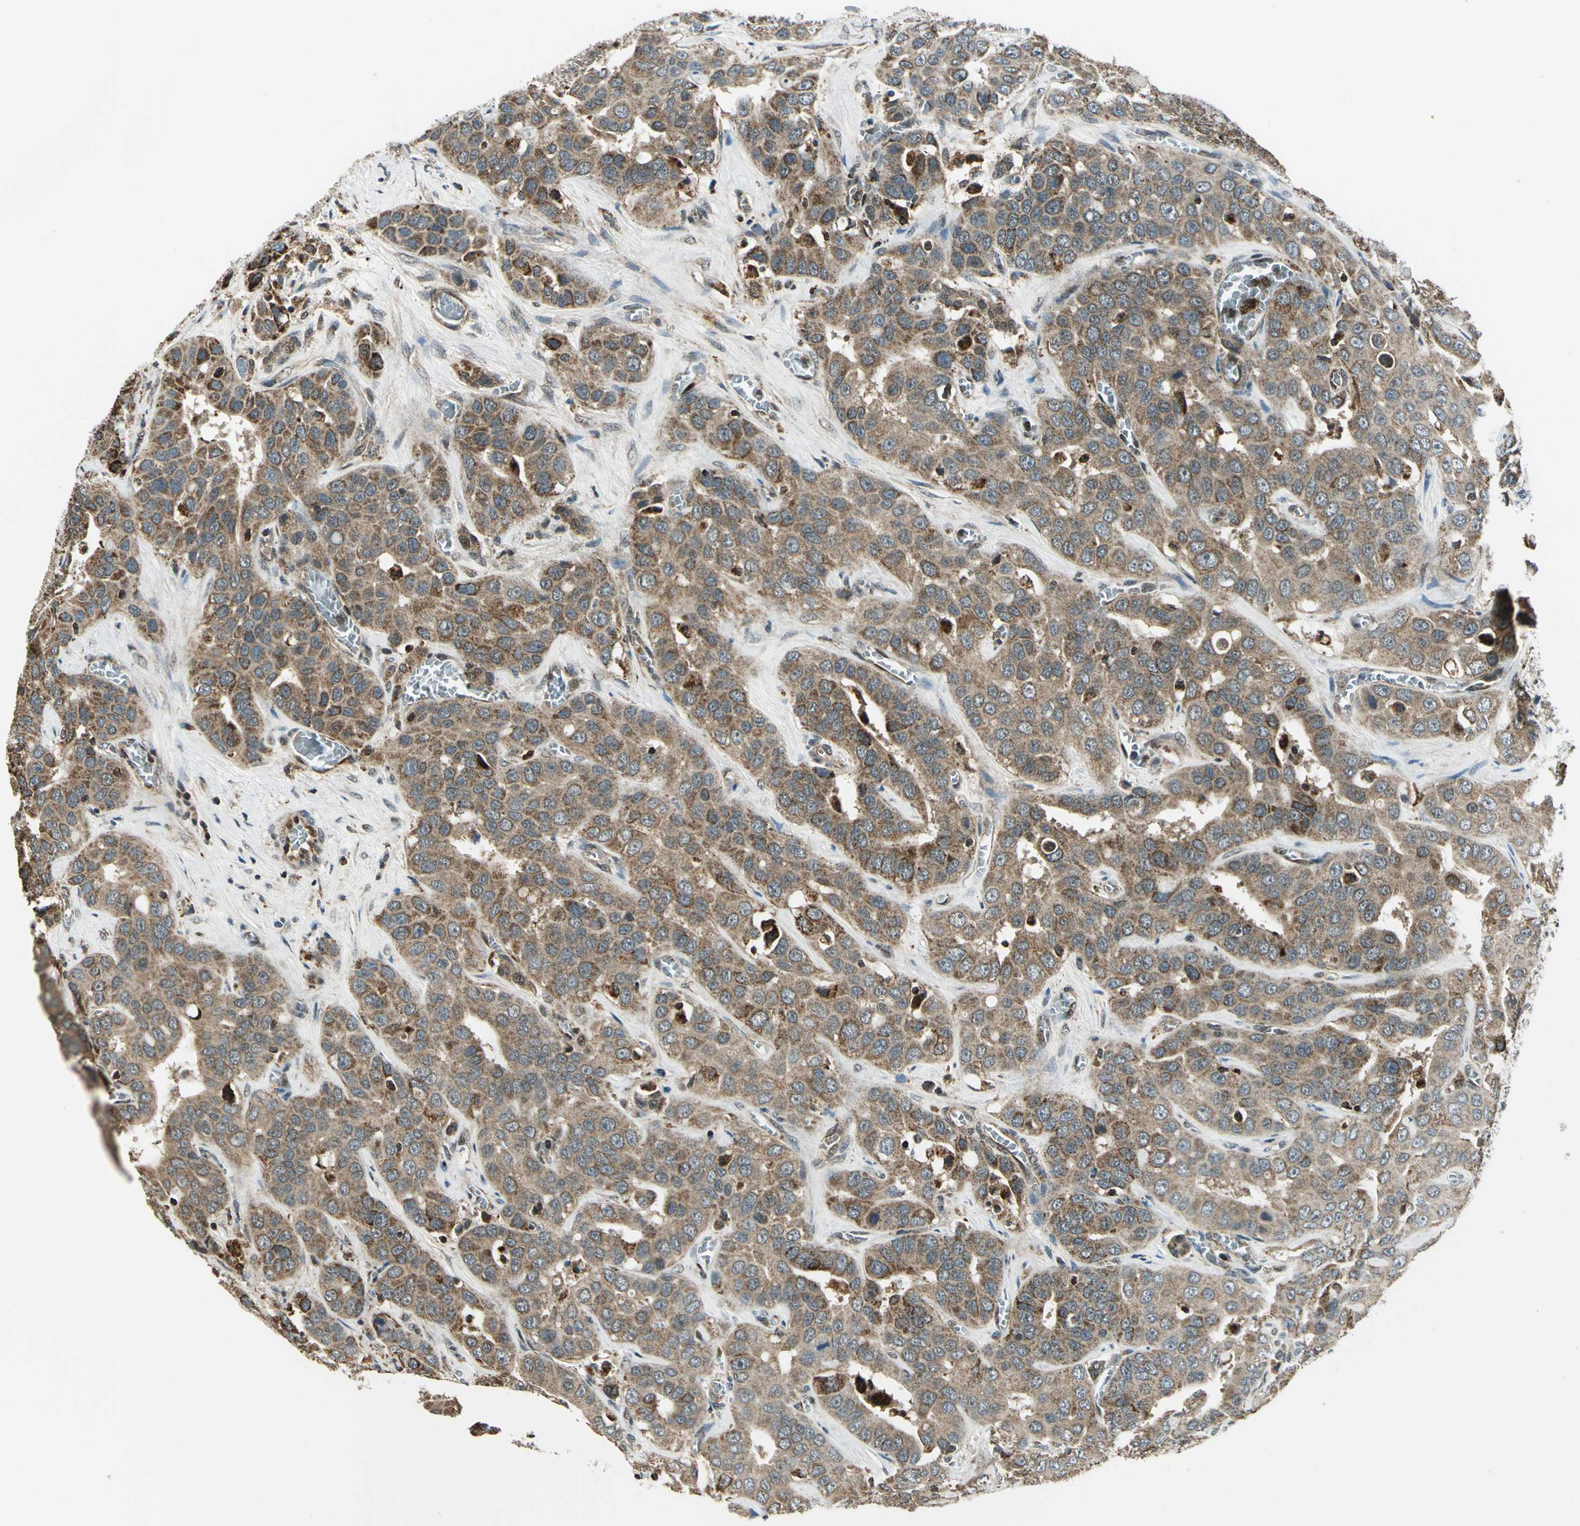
{"staining": {"intensity": "strong", "quantity": ">75%", "location": "cytoplasmic/membranous"}, "tissue": "liver cancer", "cell_type": "Tumor cells", "image_type": "cancer", "snomed": [{"axis": "morphology", "description": "Cholangiocarcinoma"}, {"axis": "topography", "description": "Liver"}], "caption": "Liver cancer stained with a protein marker reveals strong staining in tumor cells.", "gene": "NUDT2", "patient": {"sex": "female", "age": 52}}